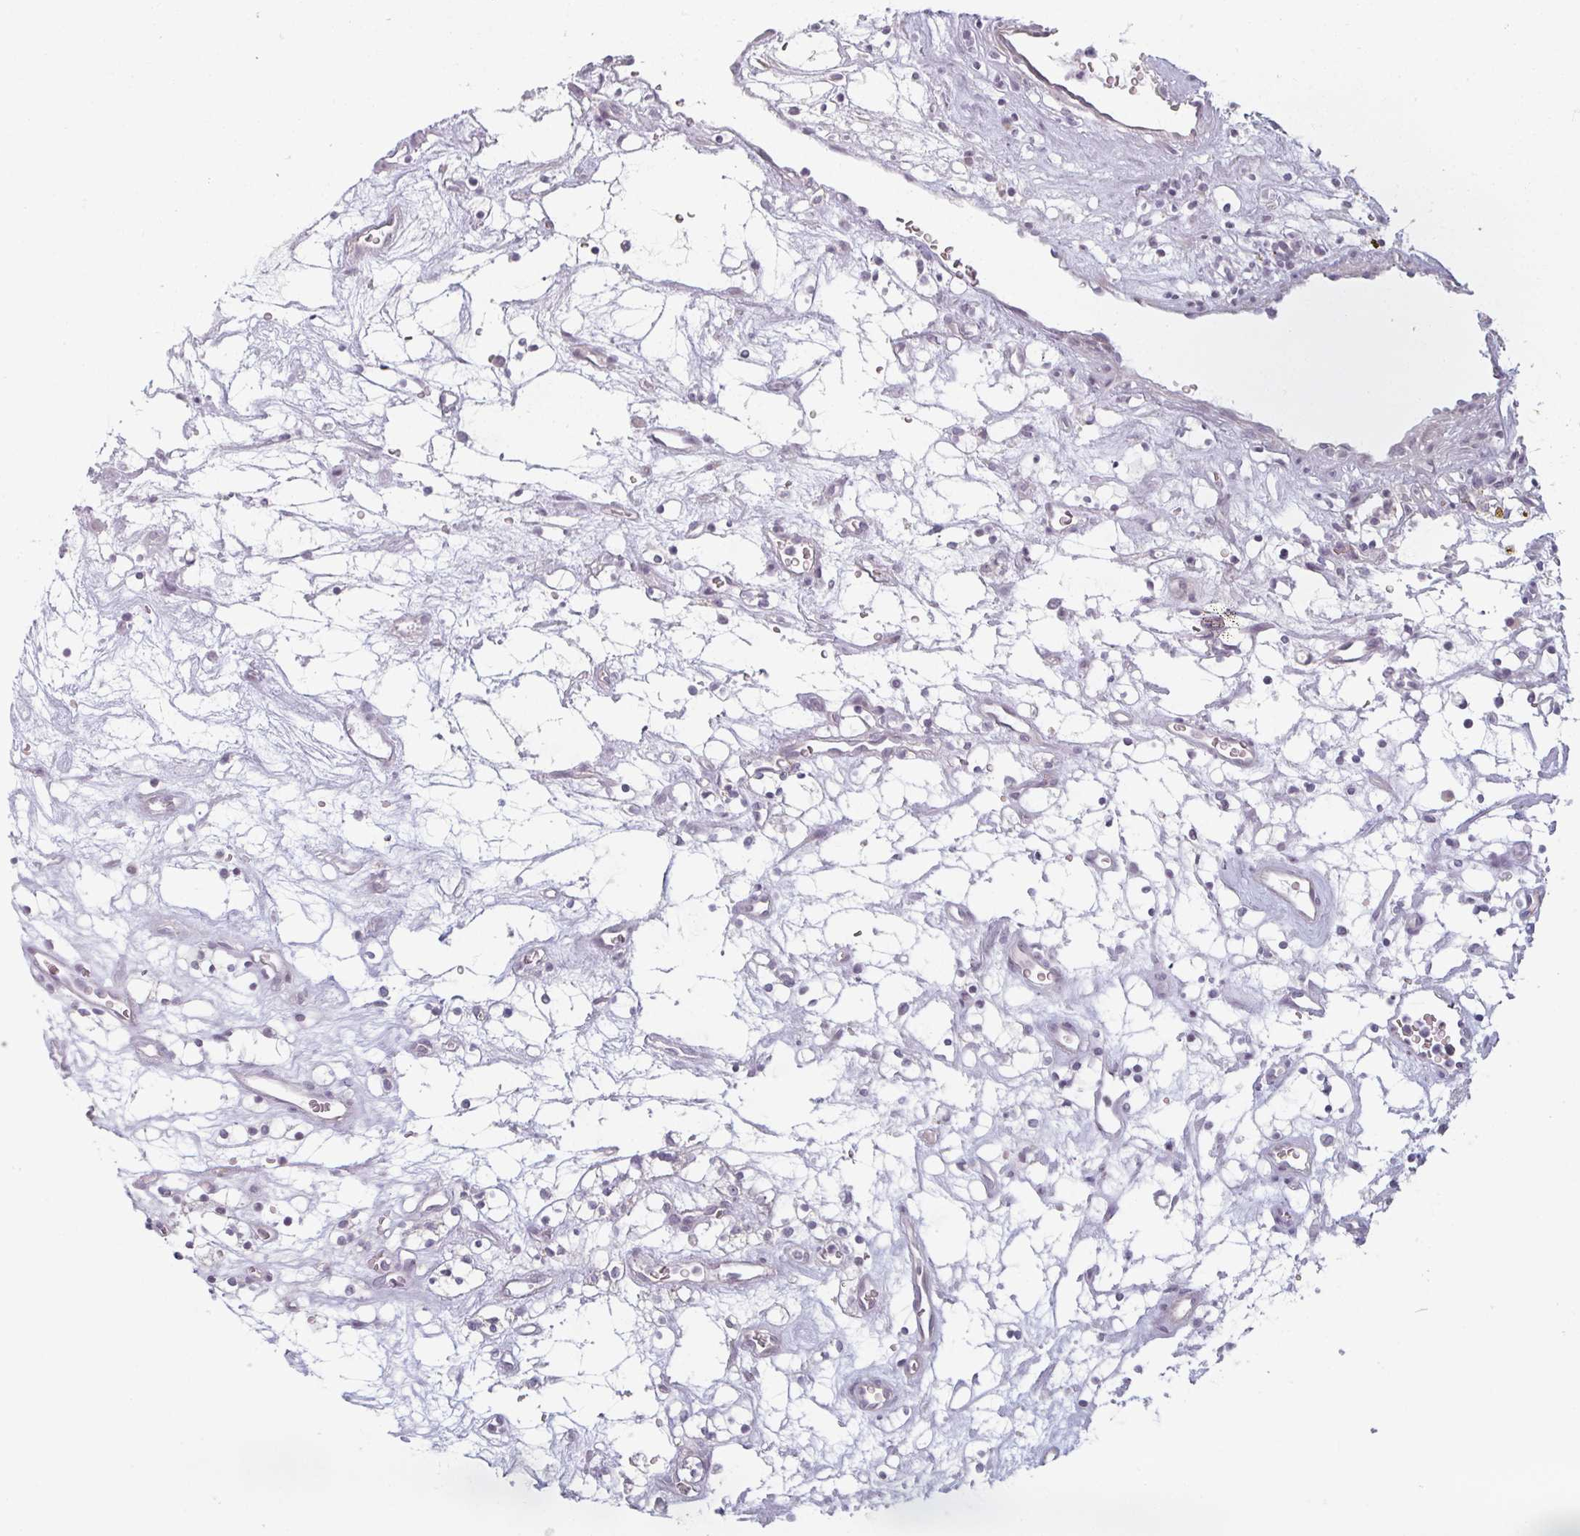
{"staining": {"intensity": "negative", "quantity": "none", "location": "none"}, "tissue": "renal cancer", "cell_type": "Tumor cells", "image_type": "cancer", "snomed": [{"axis": "morphology", "description": "Adenocarcinoma, NOS"}, {"axis": "topography", "description": "Kidney"}], "caption": "Immunohistochemistry image of neoplastic tissue: human renal adenocarcinoma stained with DAB displays no significant protein staining in tumor cells.", "gene": "RBBP6", "patient": {"sex": "female", "age": 69}}